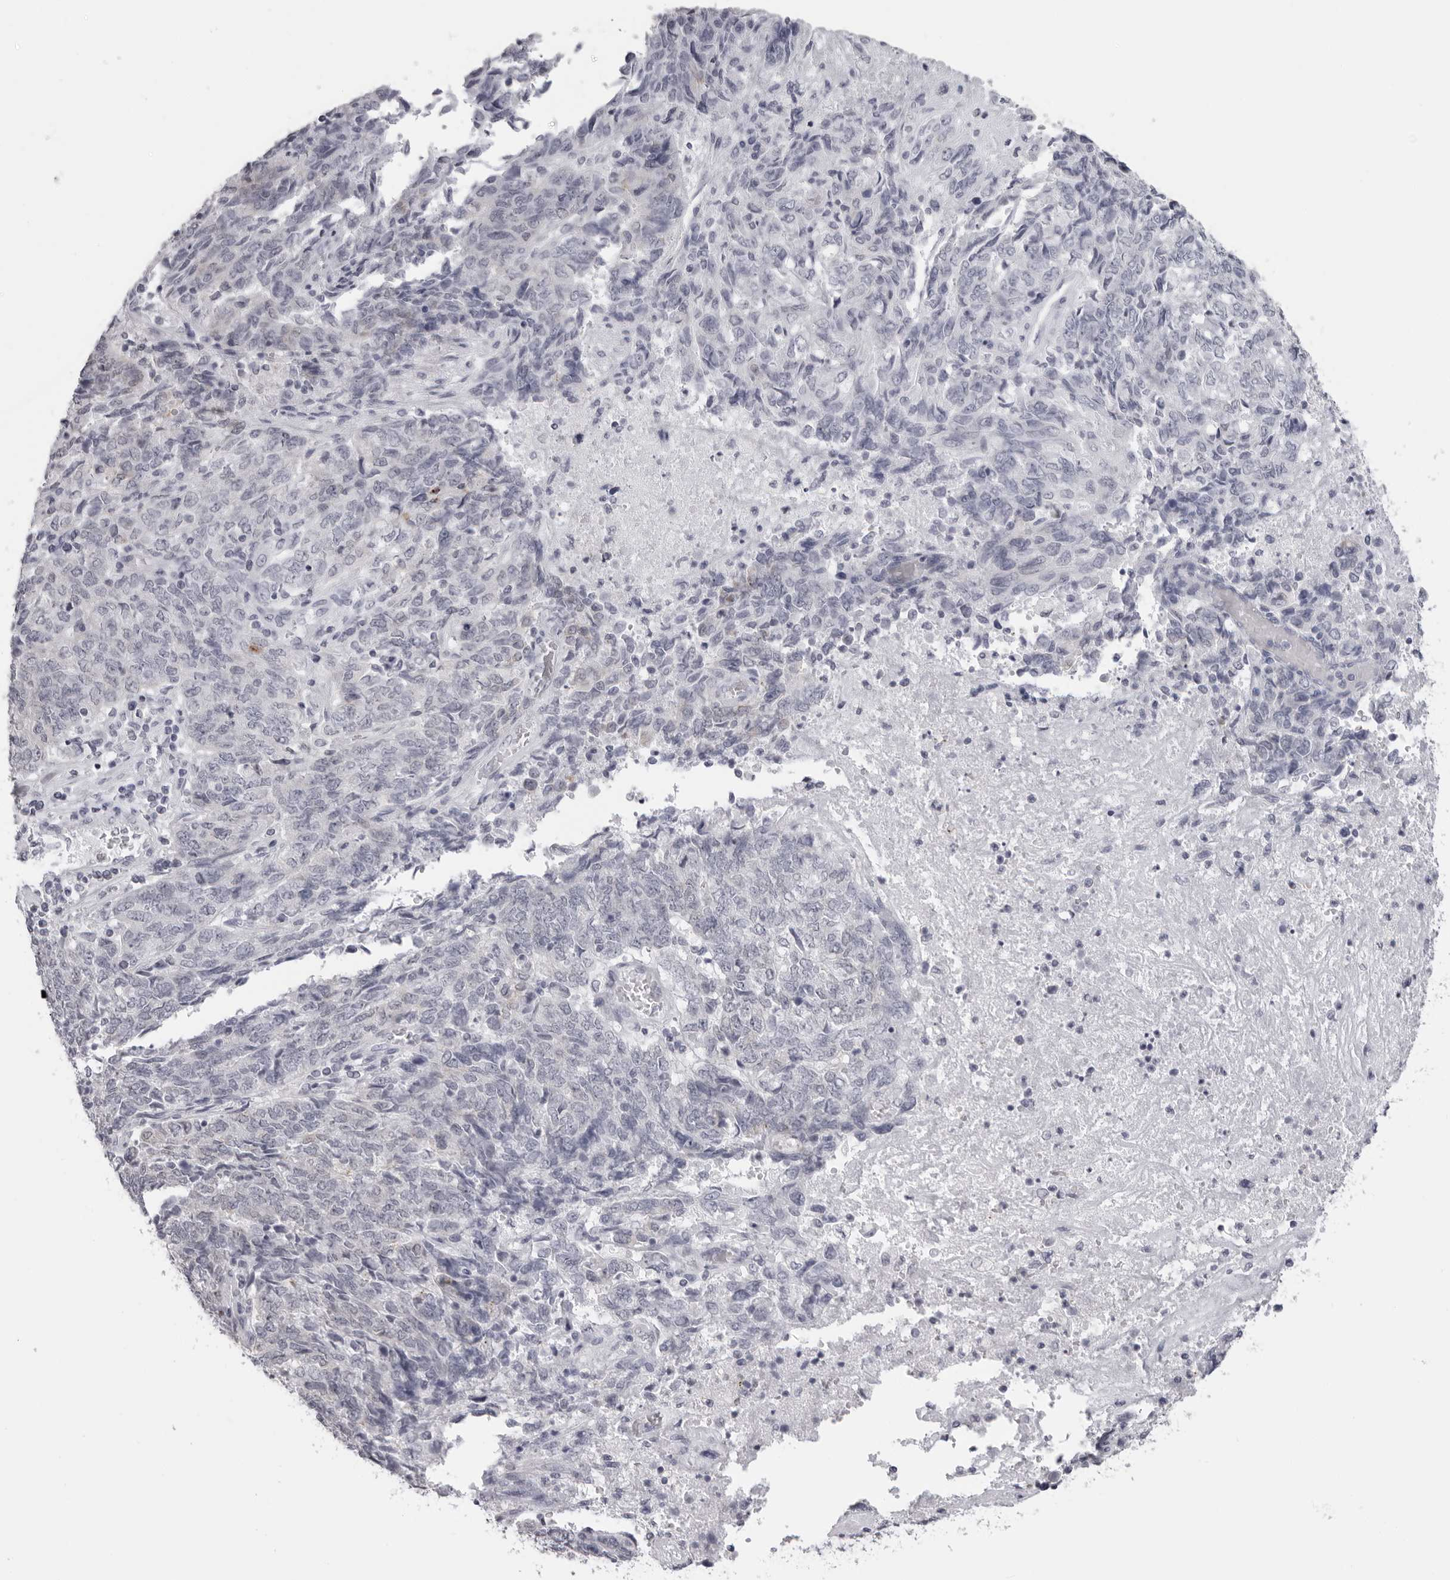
{"staining": {"intensity": "negative", "quantity": "none", "location": "none"}, "tissue": "endometrial cancer", "cell_type": "Tumor cells", "image_type": "cancer", "snomed": [{"axis": "morphology", "description": "Adenocarcinoma, NOS"}, {"axis": "topography", "description": "Endometrium"}], "caption": "A micrograph of adenocarcinoma (endometrial) stained for a protein shows no brown staining in tumor cells. (Immunohistochemistry (ihc), brightfield microscopy, high magnification).", "gene": "DNALI1", "patient": {"sex": "female", "age": 80}}